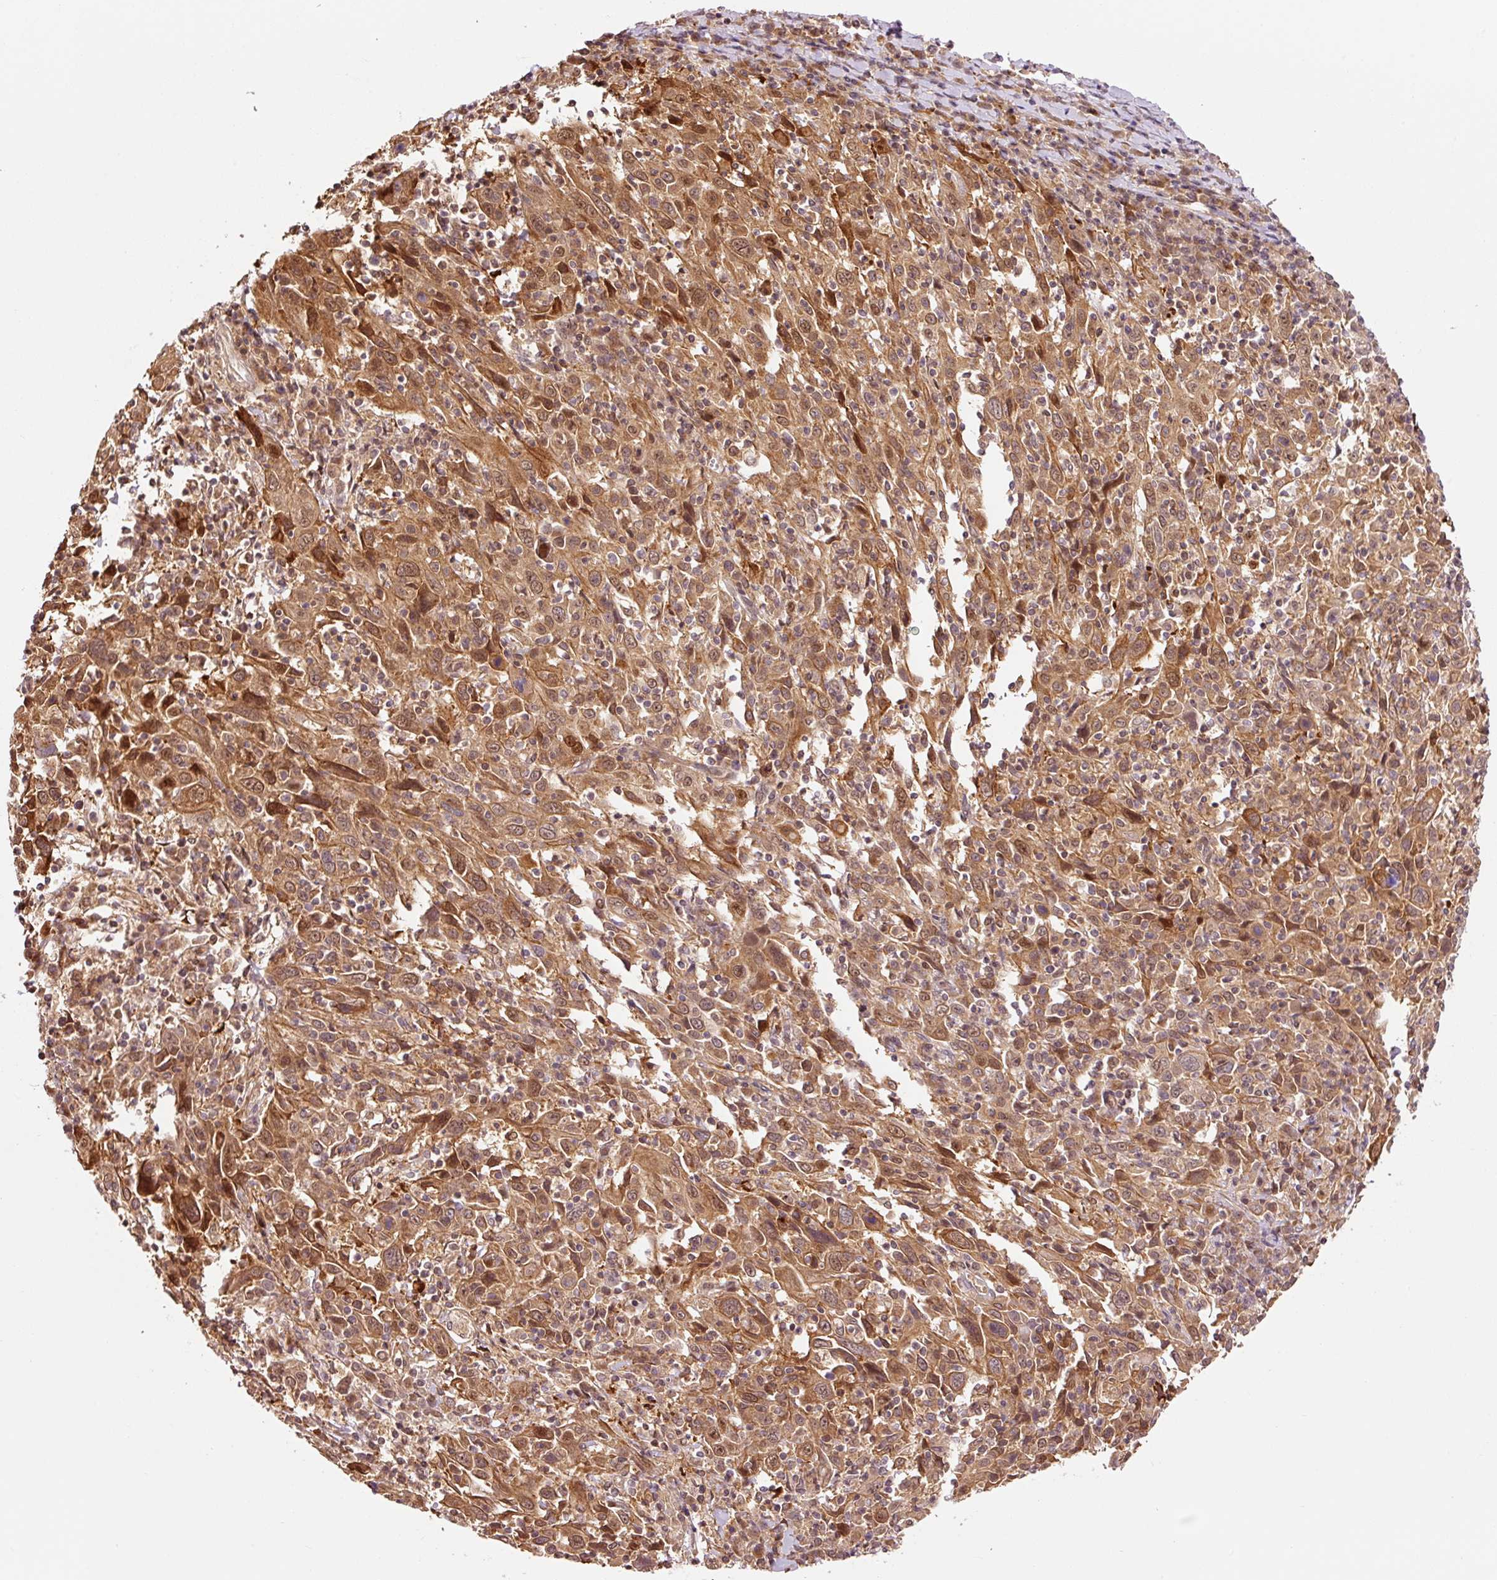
{"staining": {"intensity": "moderate", "quantity": ">75%", "location": "cytoplasmic/membranous,nuclear"}, "tissue": "cervical cancer", "cell_type": "Tumor cells", "image_type": "cancer", "snomed": [{"axis": "morphology", "description": "Squamous cell carcinoma, NOS"}, {"axis": "topography", "description": "Cervix"}], "caption": "Protein analysis of squamous cell carcinoma (cervical) tissue displays moderate cytoplasmic/membranous and nuclear positivity in about >75% of tumor cells.", "gene": "FBXL14", "patient": {"sex": "female", "age": 46}}